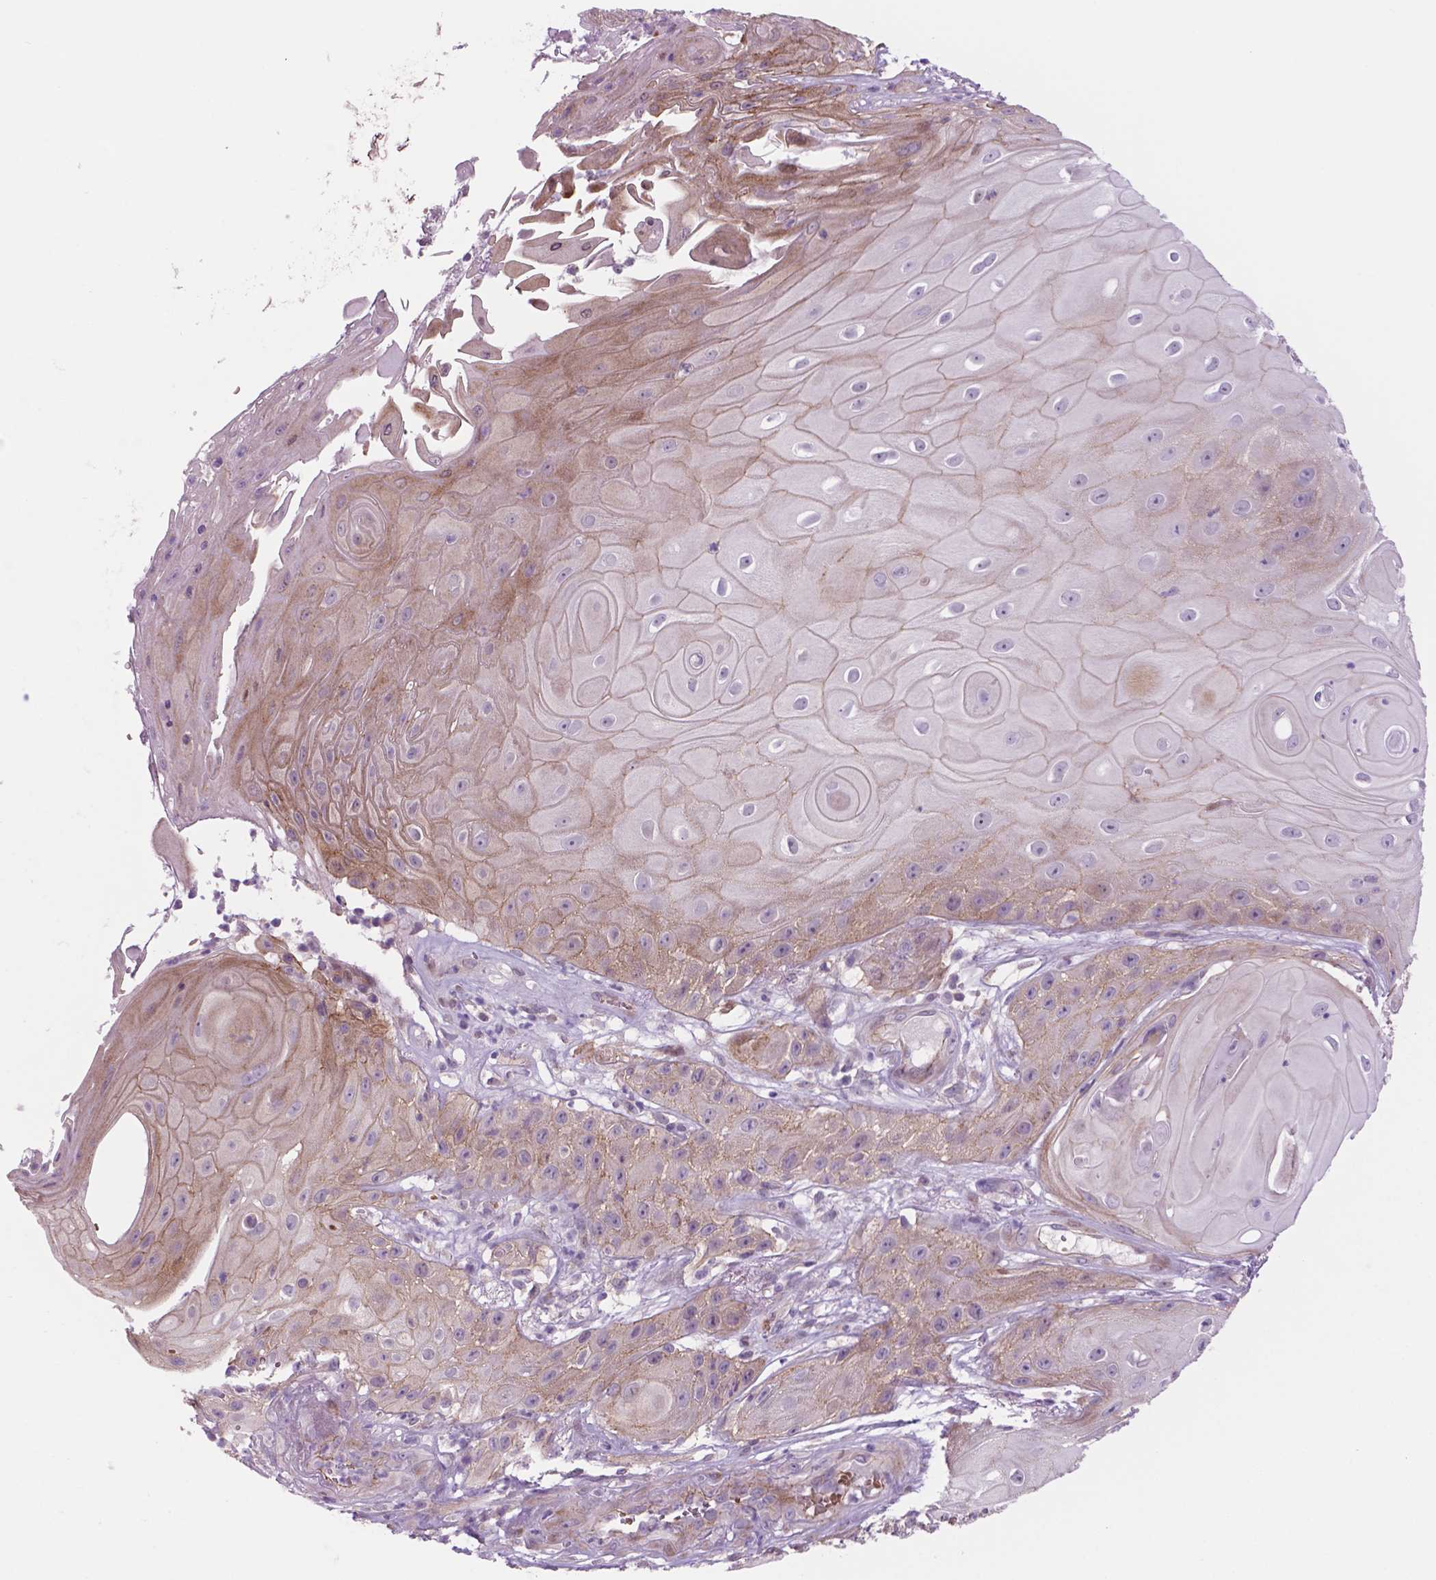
{"staining": {"intensity": "weak", "quantity": "<25%", "location": "cytoplasmic/membranous"}, "tissue": "skin cancer", "cell_type": "Tumor cells", "image_type": "cancer", "snomed": [{"axis": "morphology", "description": "Squamous cell carcinoma, NOS"}, {"axis": "topography", "description": "Skin"}], "caption": "Immunohistochemistry image of squamous cell carcinoma (skin) stained for a protein (brown), which reveals no expression in tumor cells.", "gene": "RND3", "patient": {"sex": "male", "age": 62}}